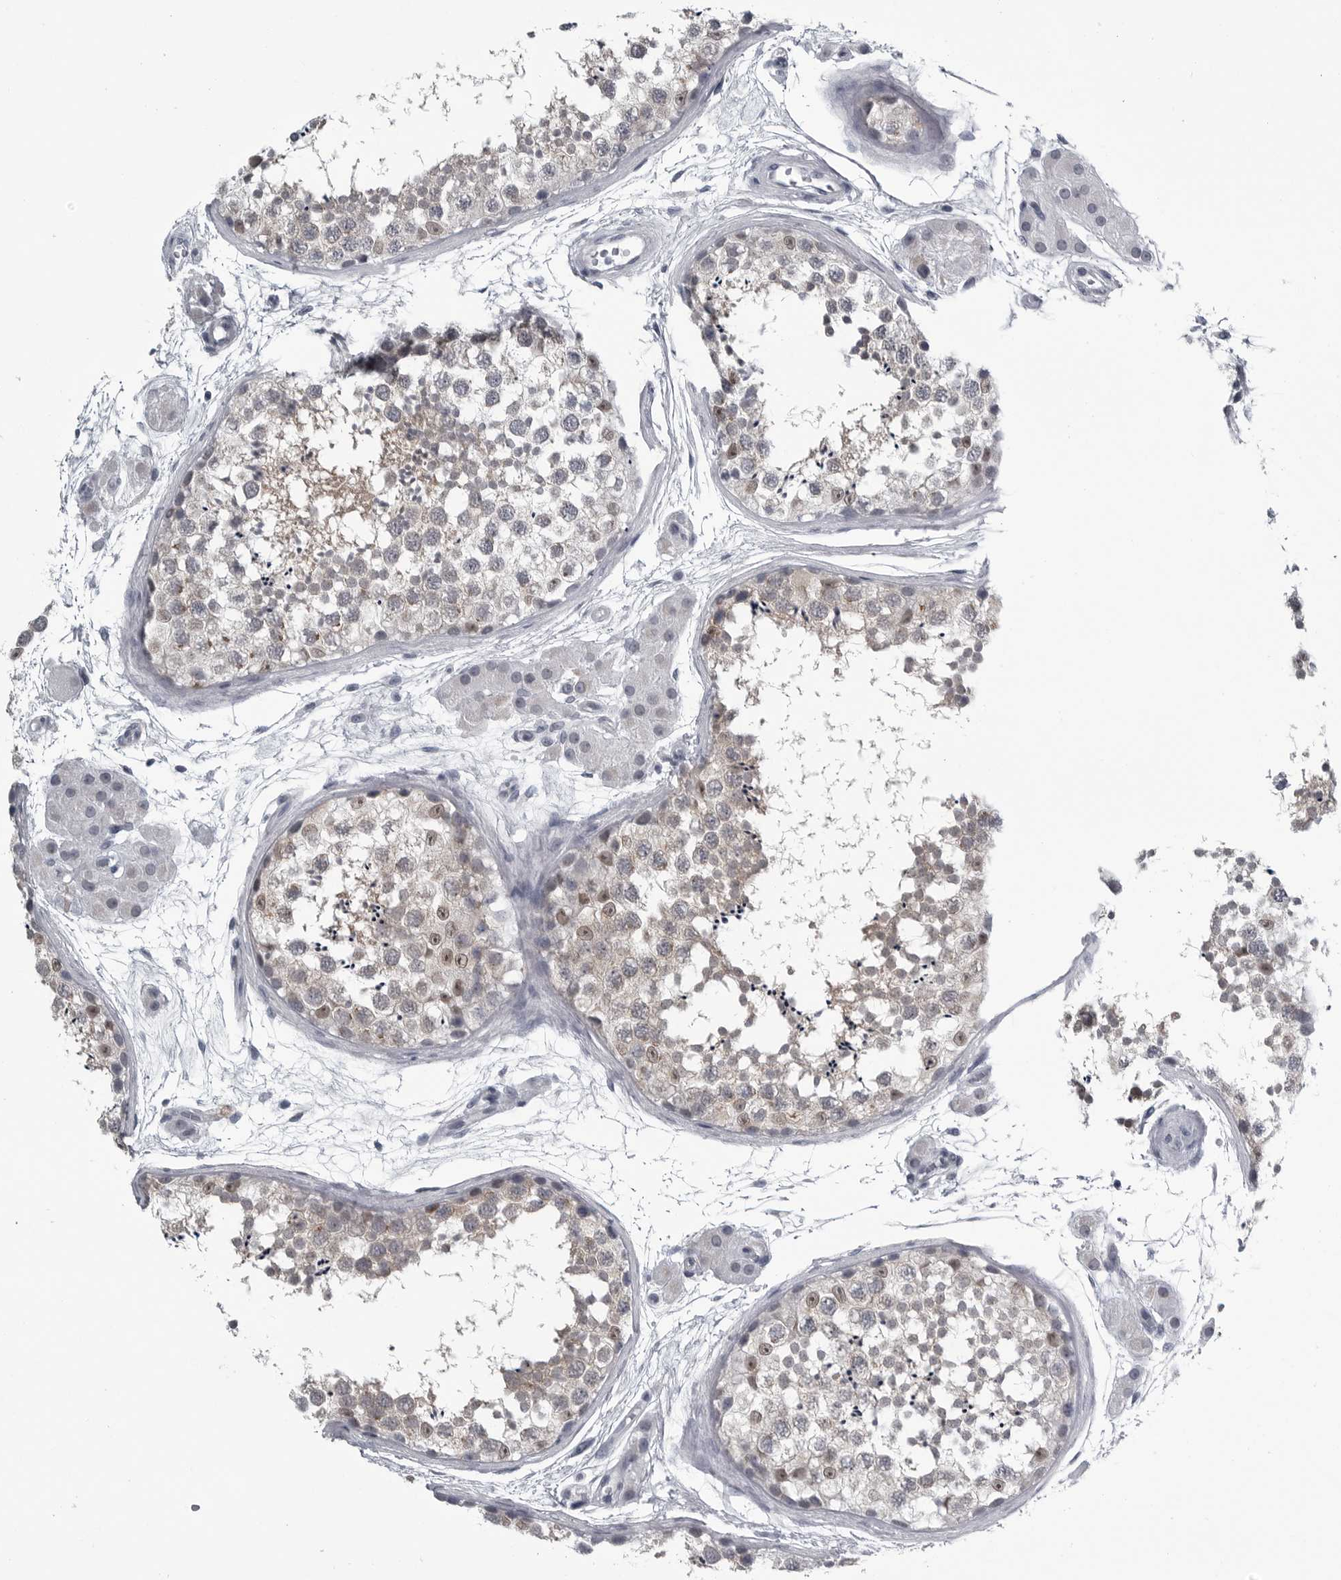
{"staining": {"intensity": "weak", "quantity": "25%-75%", "location": "cytoplasmic/membranous,nuclear"}, "tissue": "testis", "cell_type": "Cells in seminiferous ducts", "image_type": "normal", "snomed": [{"axis": "morphology", "description": "Normal tissue, NOS"}, {"axis": "topography", "description": "Testis"}], "caption": "High-power microscopy captured an IHC photomicrograph of normal testis, revealing weak cytoplasmic/membranous,nuclear positivity in about 25%-75% of cells in seminiferous ducts.", "gene": "MYOC", "patient": {"sex": "male", "age": 56}}